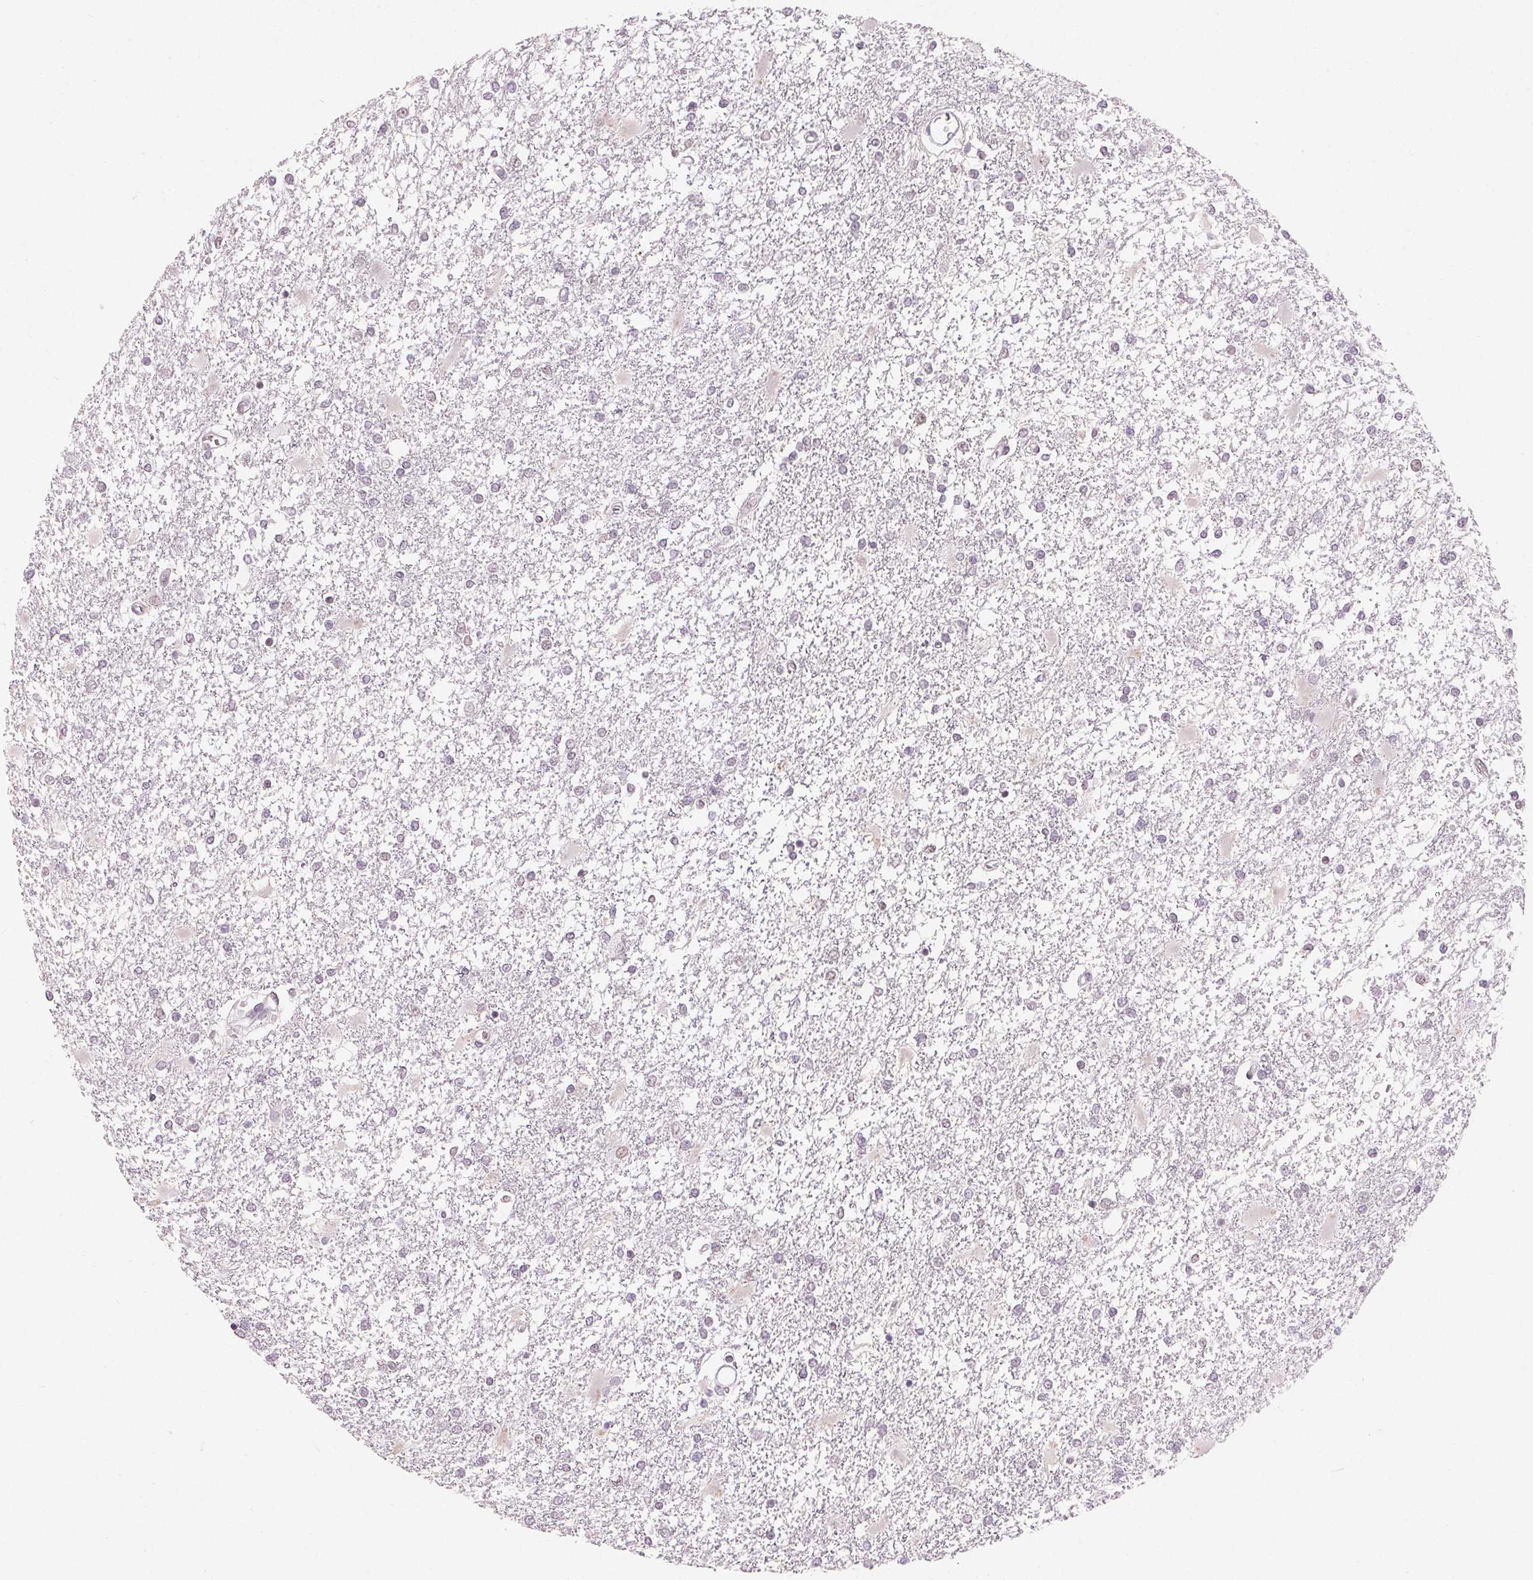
{"staining": {"intensity": "negative", "quantity": "none", "location": "none"}, "tissue": "glioma", "cell_type": "Tumor cells", "image_type": "cancer", "snomed": [{"axis": "morphology", "description": "Glioma, malignant, High grade"}, {"axis": "topography", "description": "Cerebral cortex"}], "caption": "Immunohistochemistry of glioma demonstrates no staining in tumor cells. (Immunohistochemistry, brightfield microscopy, high magnification).", "gene": "NXF3", "patient": {"sex": "male", "age": 79}}